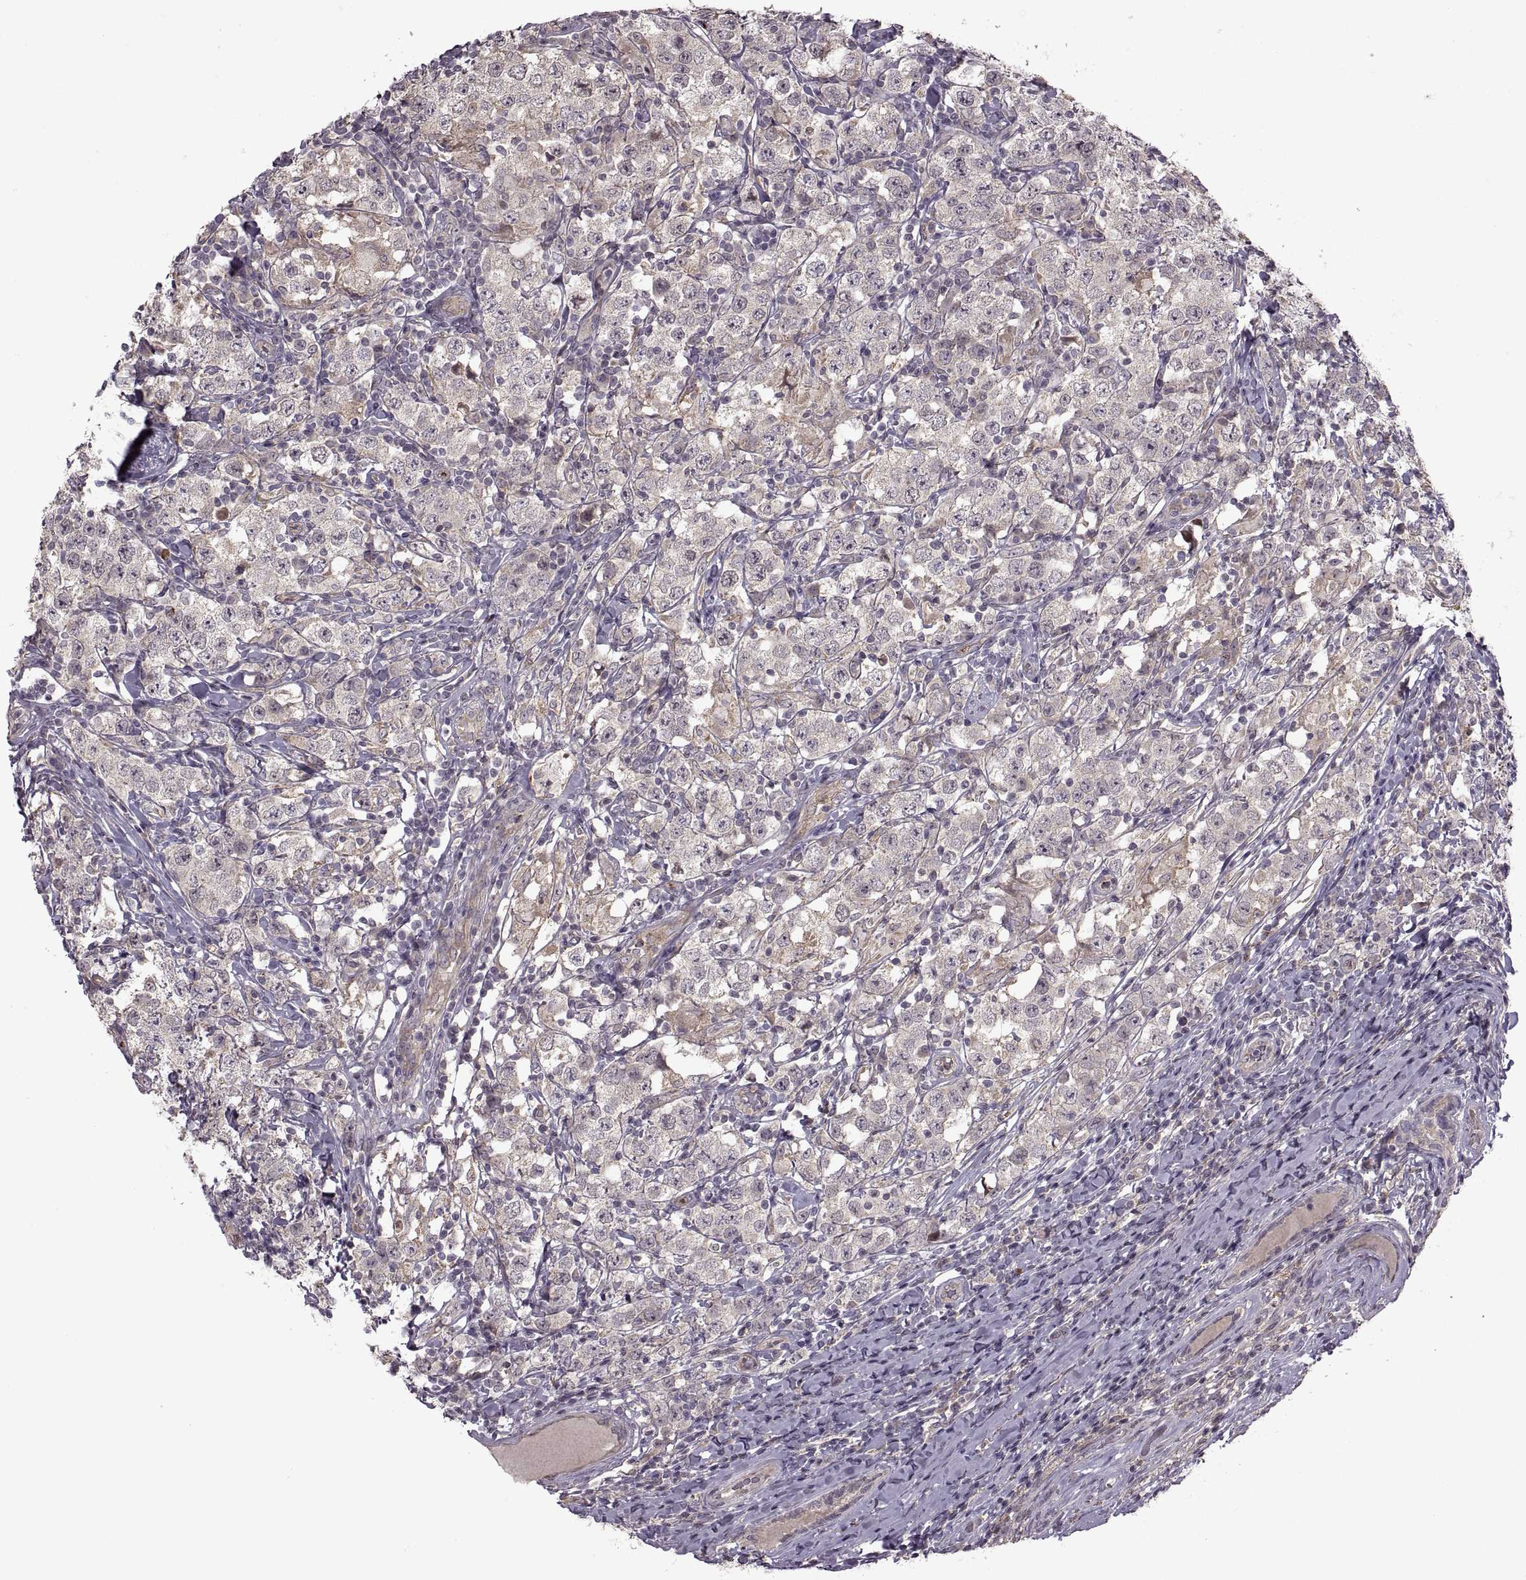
{"staining": {"intensity": "negative", "quantity": "none", "location": "none"}, "tissue": "testis cancer", "cell_type": "Tumor cells", "image_type": "cancer", "snomed": [{"axis": "morphology", "description": "Seminoma, NOS"}, {"axis": "morphology", "description": "Carcinoma, Embryonal, NOS"}, {"axis": "topography", "description": "Testis"}], "caption": "Tumor cells show no significant positivity in testis embryonal carcinoma.", "gene": "PIERCE1", "patient": {"sex": "male", "age": 41}}